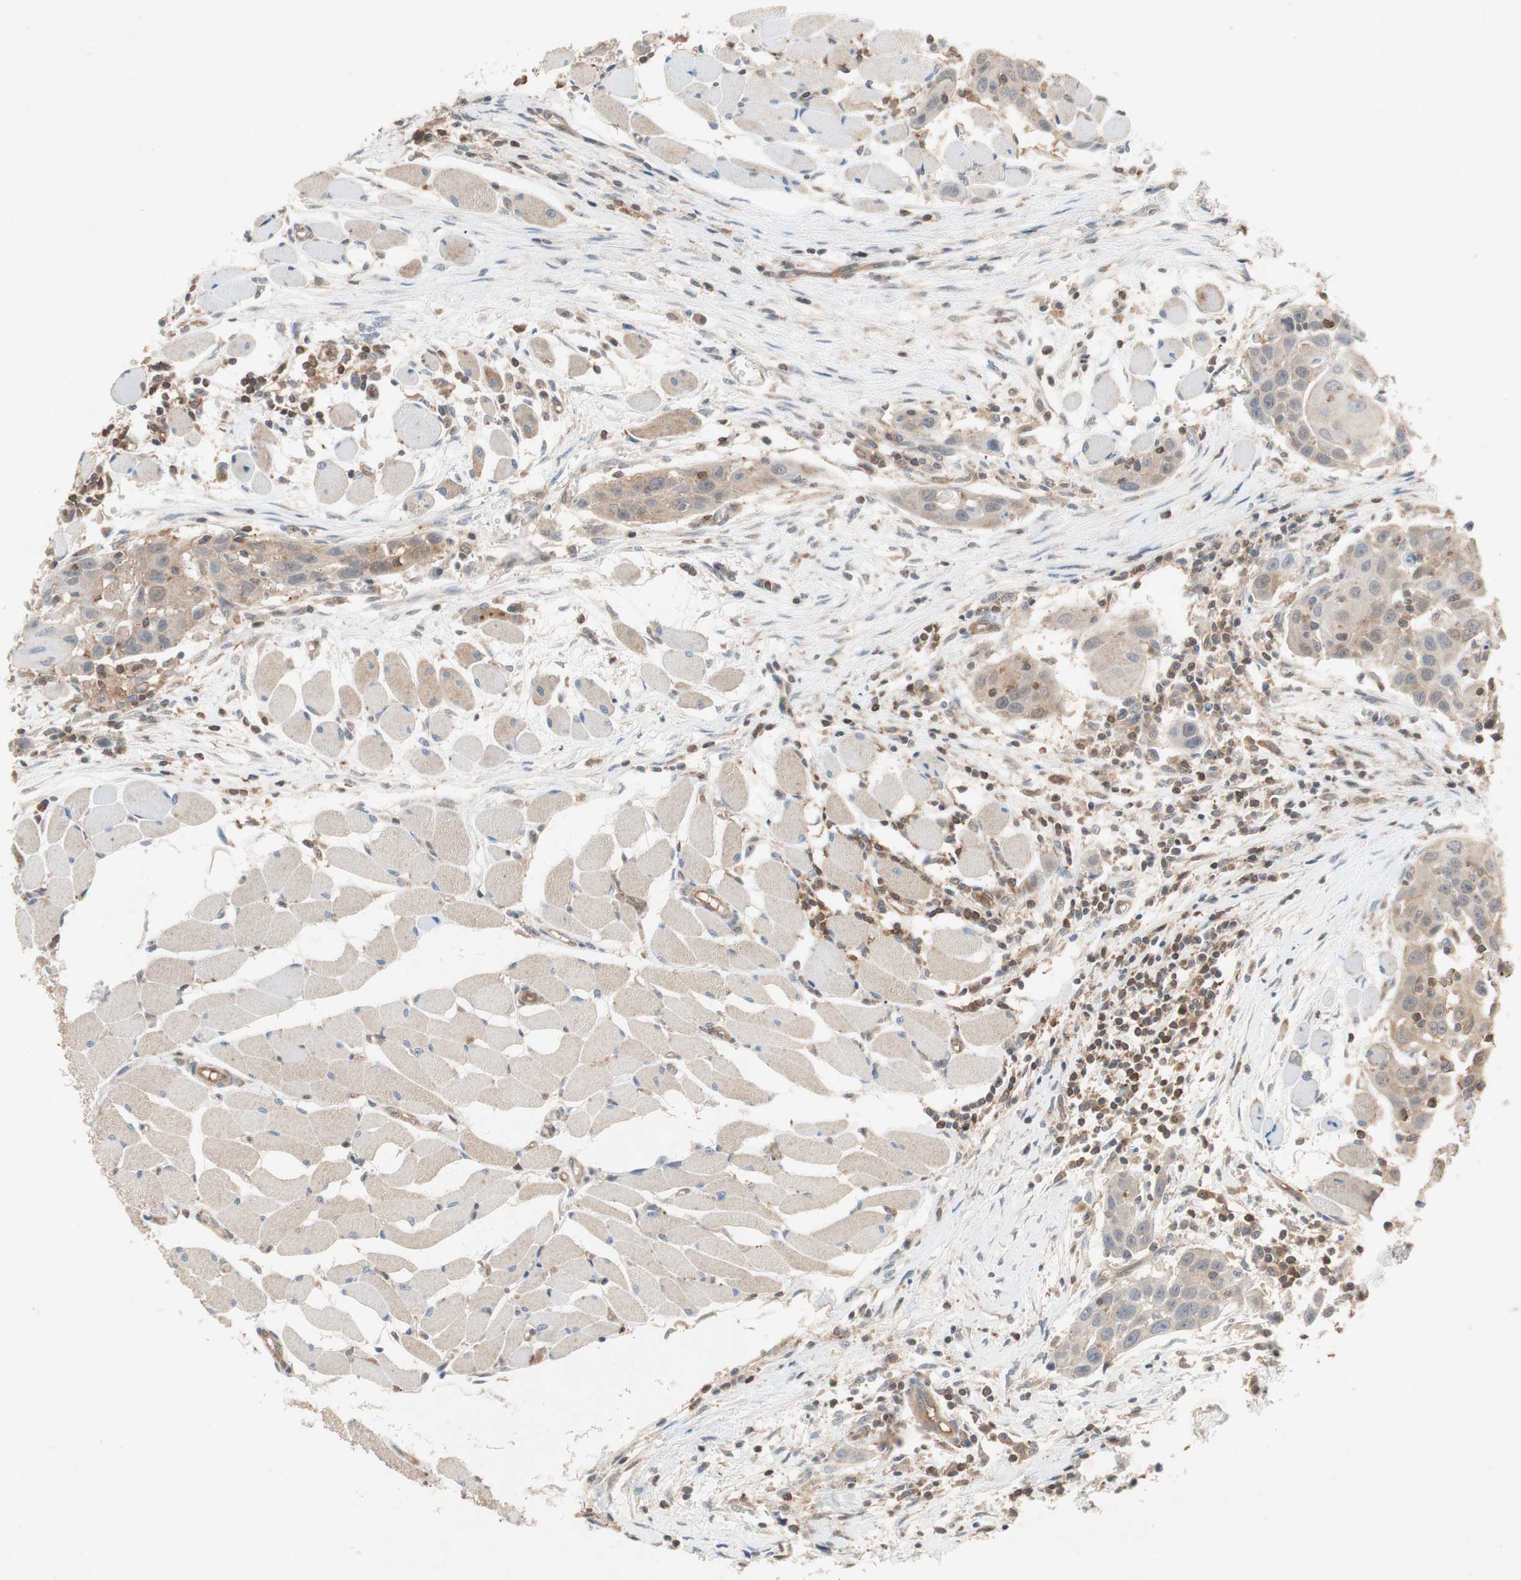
{"staining": {"intensity": "weak", "quantity": ">75%", "location": "cytoplasmic/membranous"}, "tissue": "head and neck cancer", "cell_type": "Tumor cells", "image_type": "cancer", "snomed": [{"axis": "morphology", "description": "Squamous cell carcinoma, NOS"}, {"axis": "topography", "description": "Oral tissue"}, {"axis": "topography", "description": "Head-Neck"}], "caption": "This is a micrograph of immunohistochemistry staining of head and neck squamous cell carcinoma, which shows weak staining in the cytoplasmic/membranous of tumor cells.", "gene": "GALT", "patient": {"sex": "female", "age": 50}}